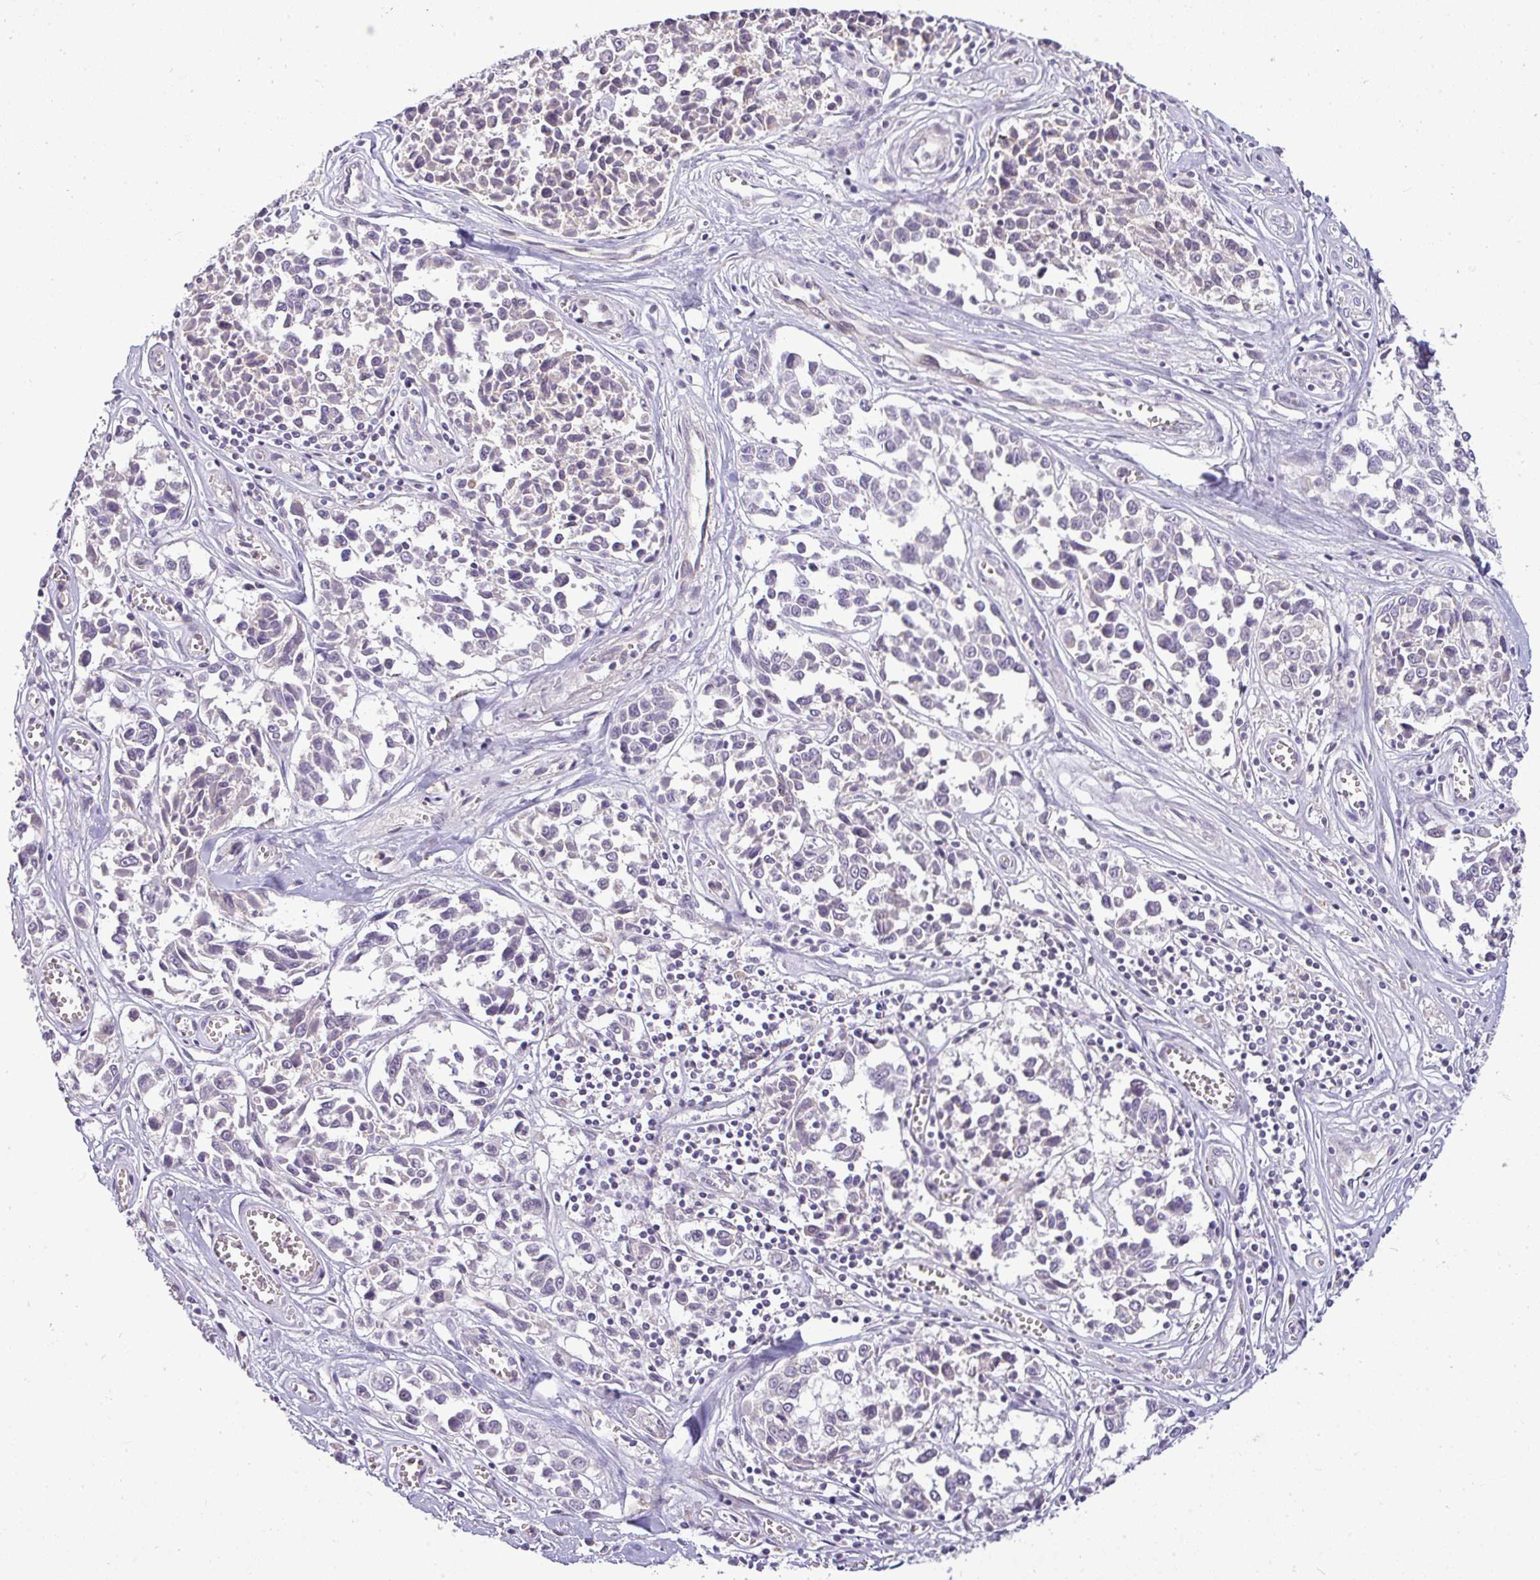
{"staining": {"intensity": "negative", "quantity": "none", "location": "none"}, "tissue": "melanoma", "cell_type": "Tumor cells", "image_type": "cancer", "snomed": [{"axis": "morphology", "description": "Malignant melanoma, NOS"}, {"axis": "topography", "description": "Skin"}], "caption": "A high-resolution photomicrograph shows immunohistochemistry (IHC) staining of melanoma, which demonstrates no significant expression in tumor cells. The staining was performed using DAB (3,3'-diaminobenzidine) to visualize the protein expression in brown, while the nuclei were stained in blue with hematoxylin (Magnification: 20x).", "gene": "APOM", "patient": {"sex": "female", "age": 64}}